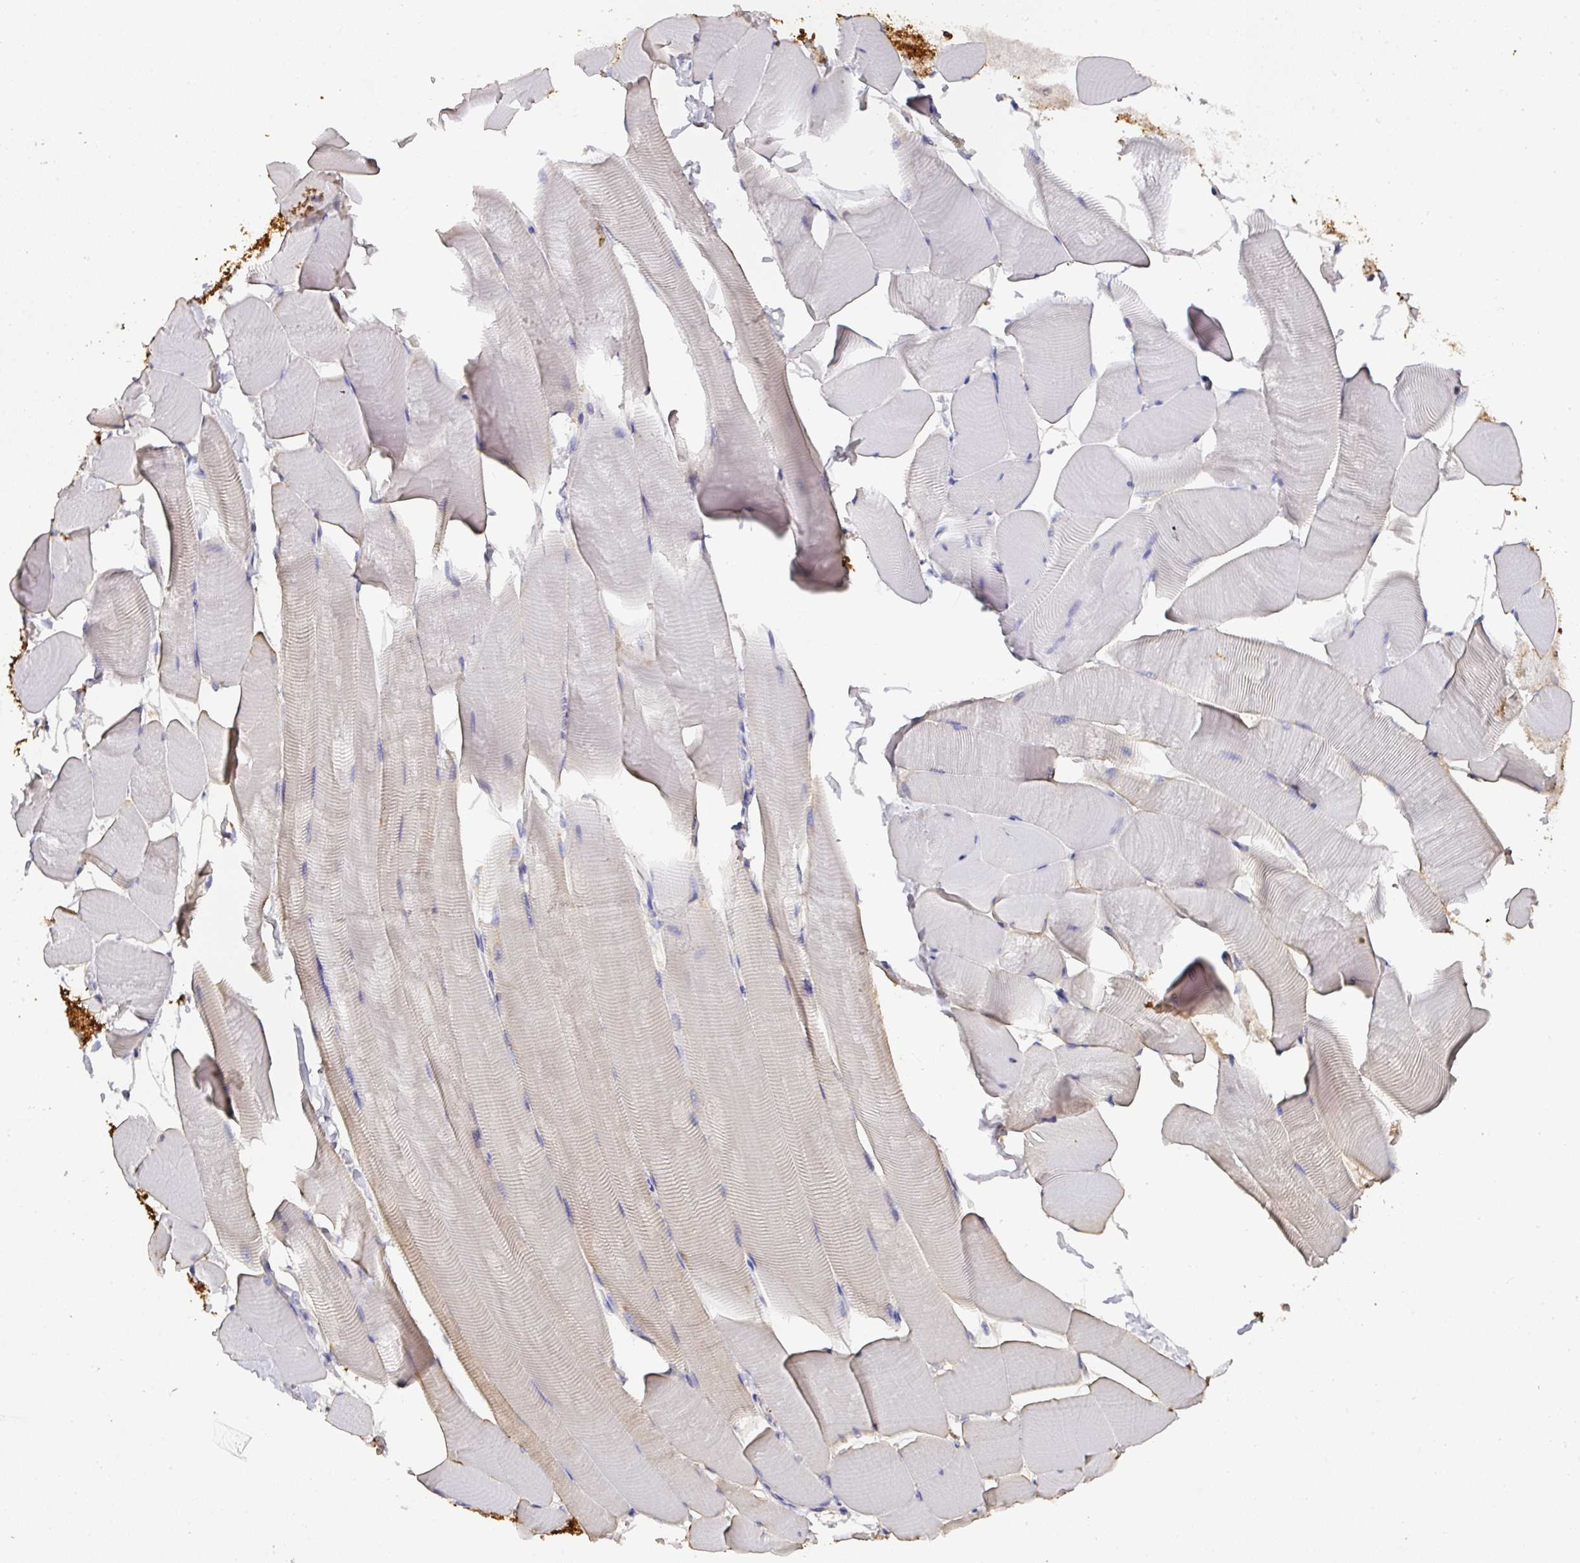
{"staining": {"intensity": "negative", "quantity": "none", "location": "none"}, "tissue": "skeletal muscle", "cell_type": "Myocytes", "image_type": "normal", "snomed": [{"axis": "morphology", "description": "Normal tissue, NOS"}, {"axis": "topography", "description": "Skeletal muscle"}], "caption": "DAB immunohistochemical staining of unremarkable skeletal muscle displays no significant expression in myocytes.", "gene": "ALB", "patient": {"sex": "male", "age": 25}}